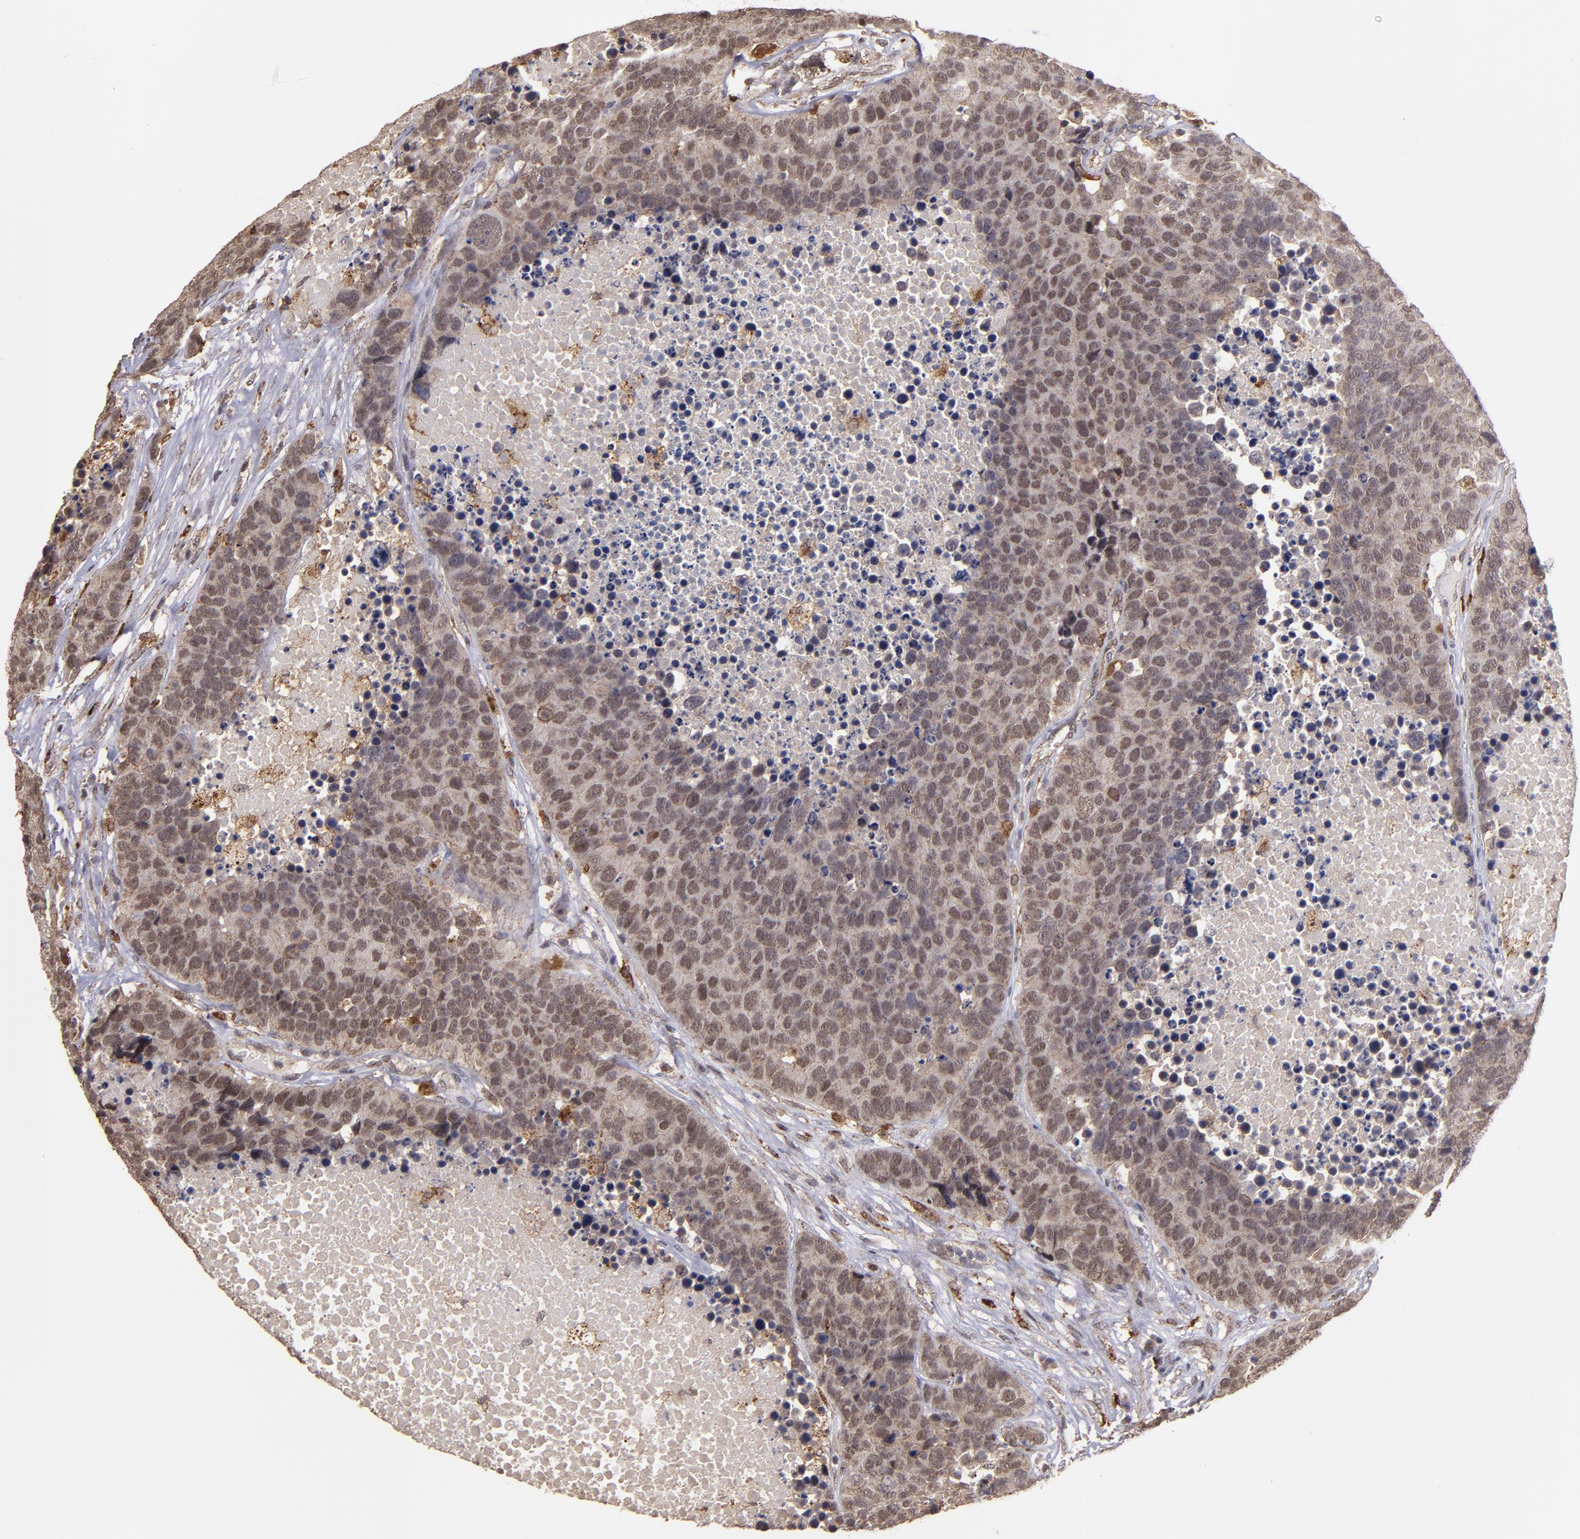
{"staining": {"intensity": "moderate", "quantity": ">75%", "location": "cytoplasmic/membranous,nuclear"}, "tissue": "carcinoid", "cell_type": "Tumor cells", "image_type": "cancer", "snomed": [{"axis": "morphology", "description": "Carcinoid, malignant, NOS"}, {"axis": "topography", "description": "Lung"}], "caption": "Carcinoid was stained to show a protein in brown. There is medium levels of moderate cytoplasmic/membranous and nuclear staining in about >75% of tumor cells.", "gene": "SIPA1L1", "patient": {"sex": "male", "age": 60}}